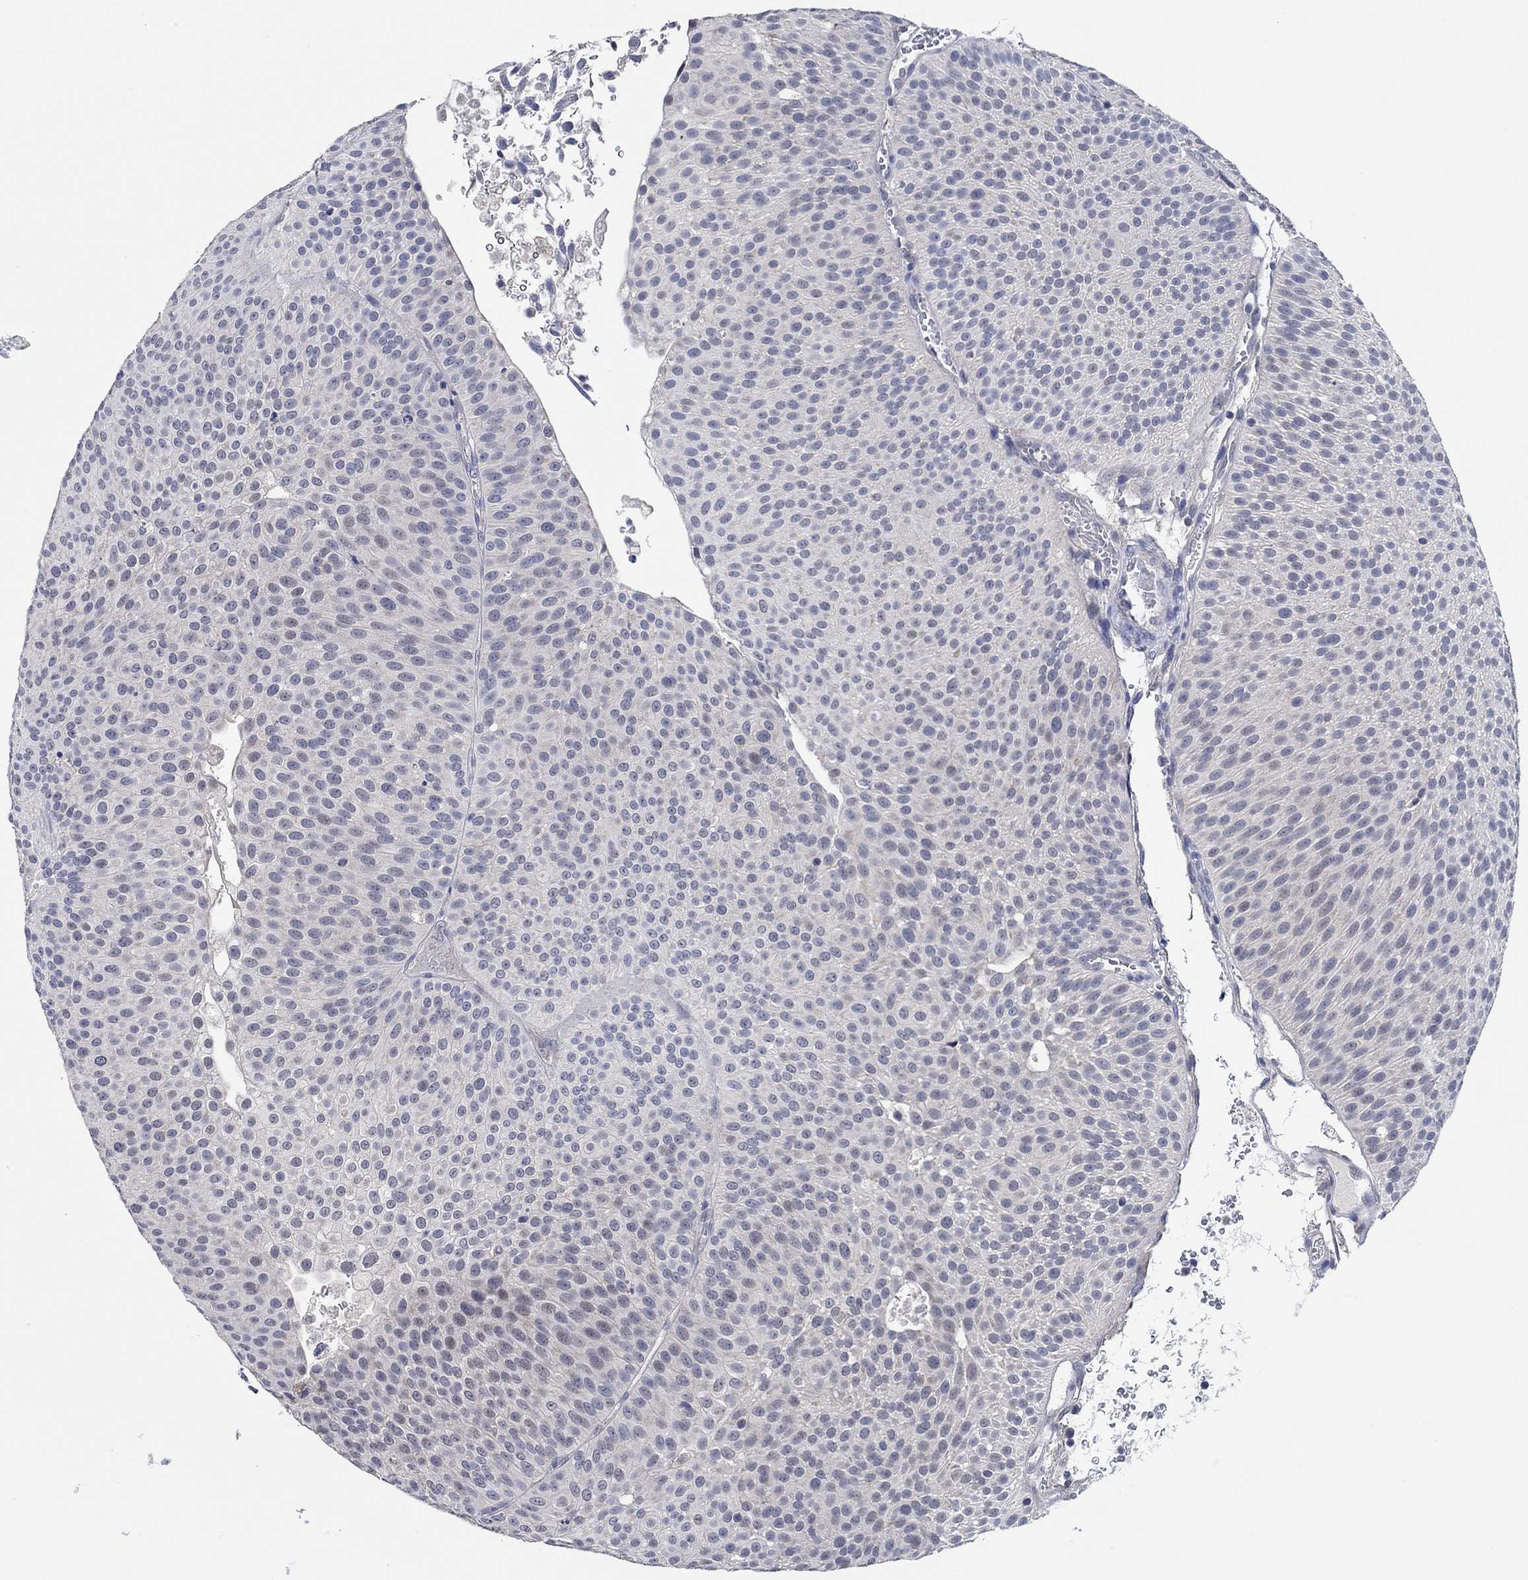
{"staining": {"intensity": "negative", "quantity": "none", "location": "none"}, "tissue": "urothelial cancer", "cell_type": "Tumor cells", "image_type": "cancer", "snomed": [{"axis": "morphology", "description": "Urothelial carcinoma, Low grade"}, {"axis": "topography", "description": "Urinary bladder"}], "caption": "There is no significant staining in tumor cells of urothelial cancer.", "gene": "PRRT3", "patient": {"sex": "male", "age": 65}}